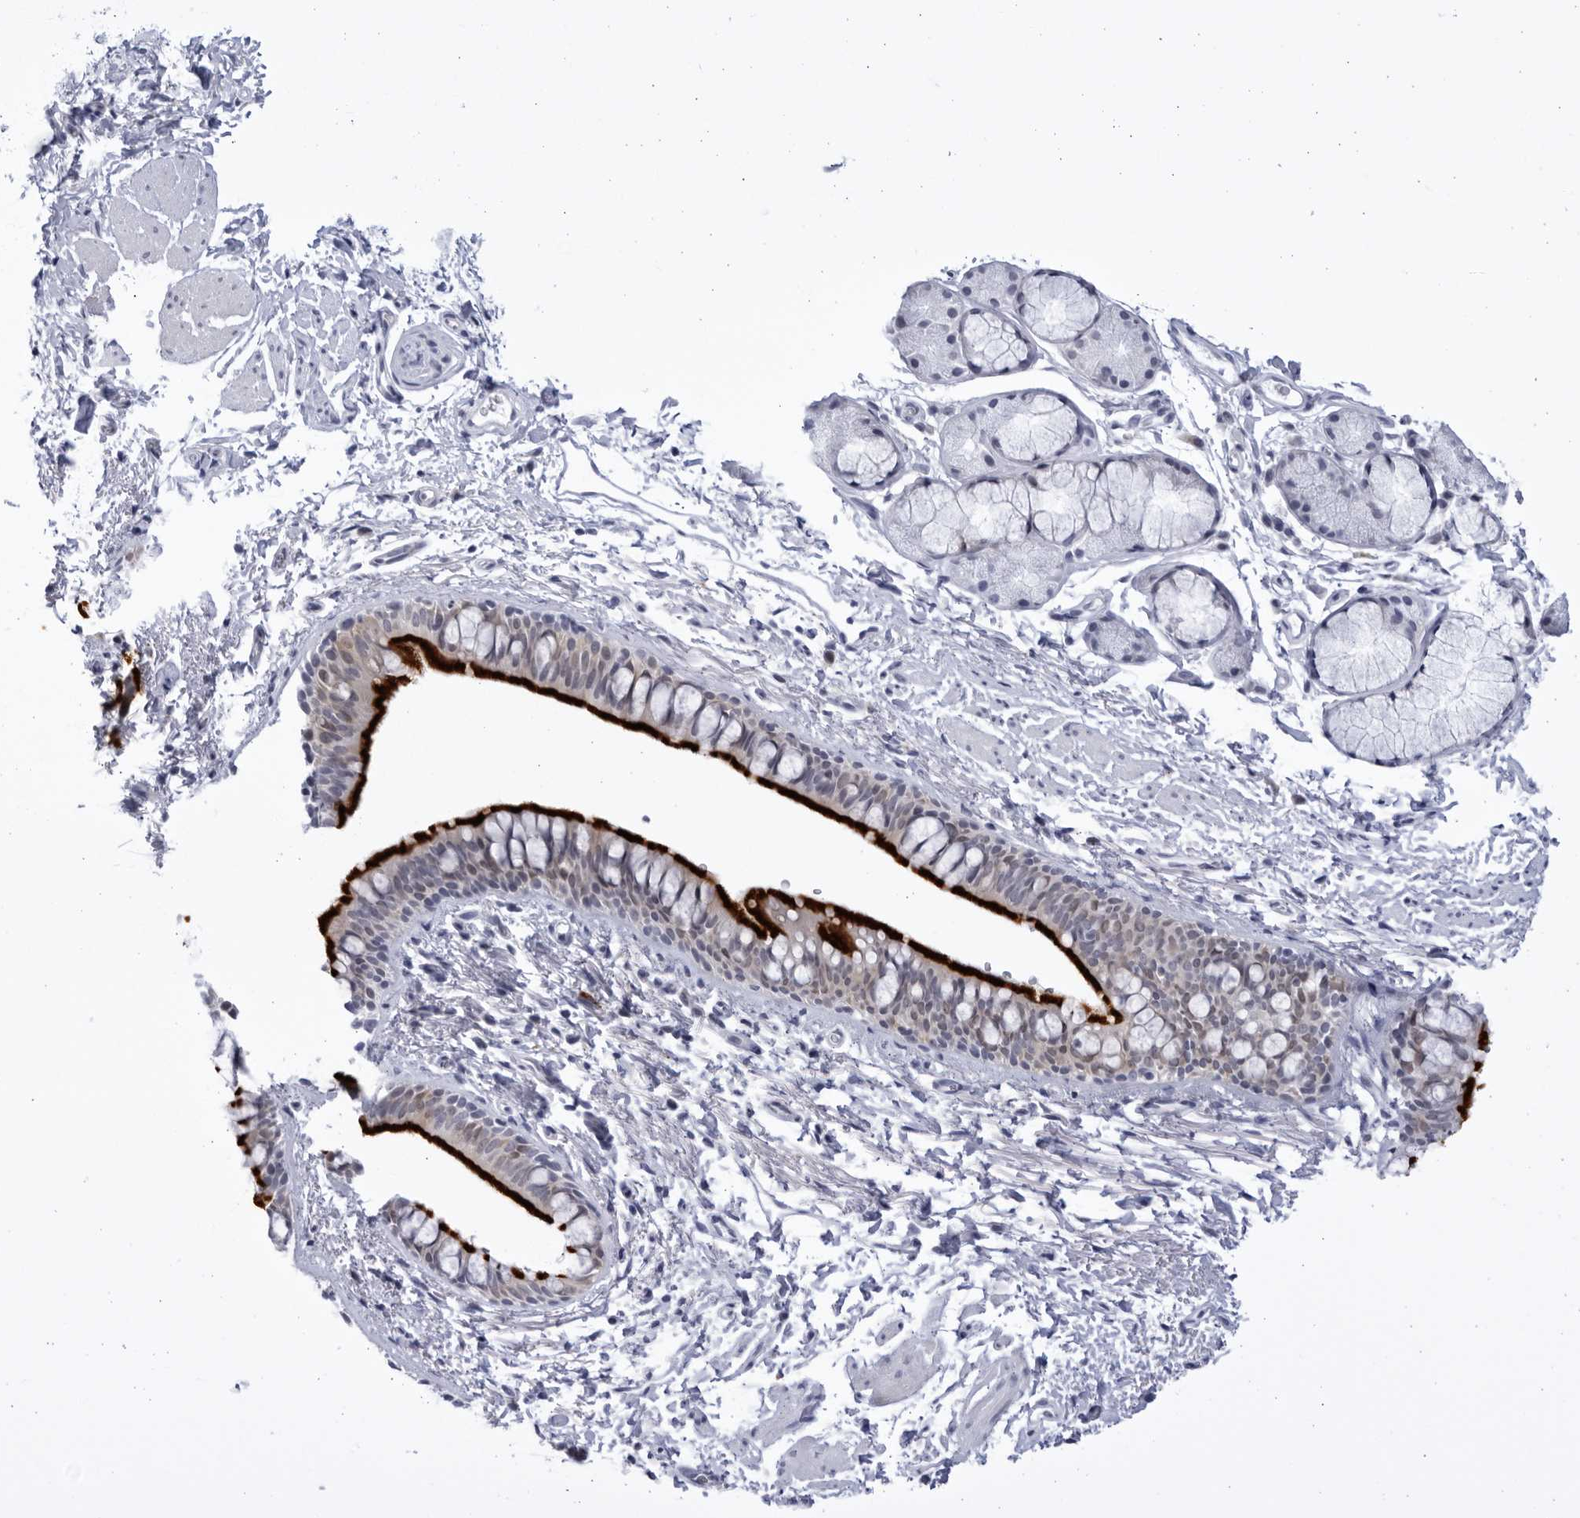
{"staining": {"intensity": "strong", "quantity": "25%-75%", "location": "cytoplasmic/membranous"}, "tissue": "bronchus", "cell_type": "Respiratory epithelial cells", "image_type": "normal", "snomed": [{"axis": "morphology", "description": "Normal tissue, NOS"}, {"axis": "topography", "description": "Cartilage tissue"}, {"axis": "topography", "description": "Bronchus"}, {"axis": "topography", "description": "Lung"}], "caption": "Protein expression analysis of normal human bronchus reveals strong cytoplasmic/membranous expression in approximately 25%-75% of respiratory epithelial cells.", "gene": "CCDC181", "patient": {"sex": "male", "age": 64}}